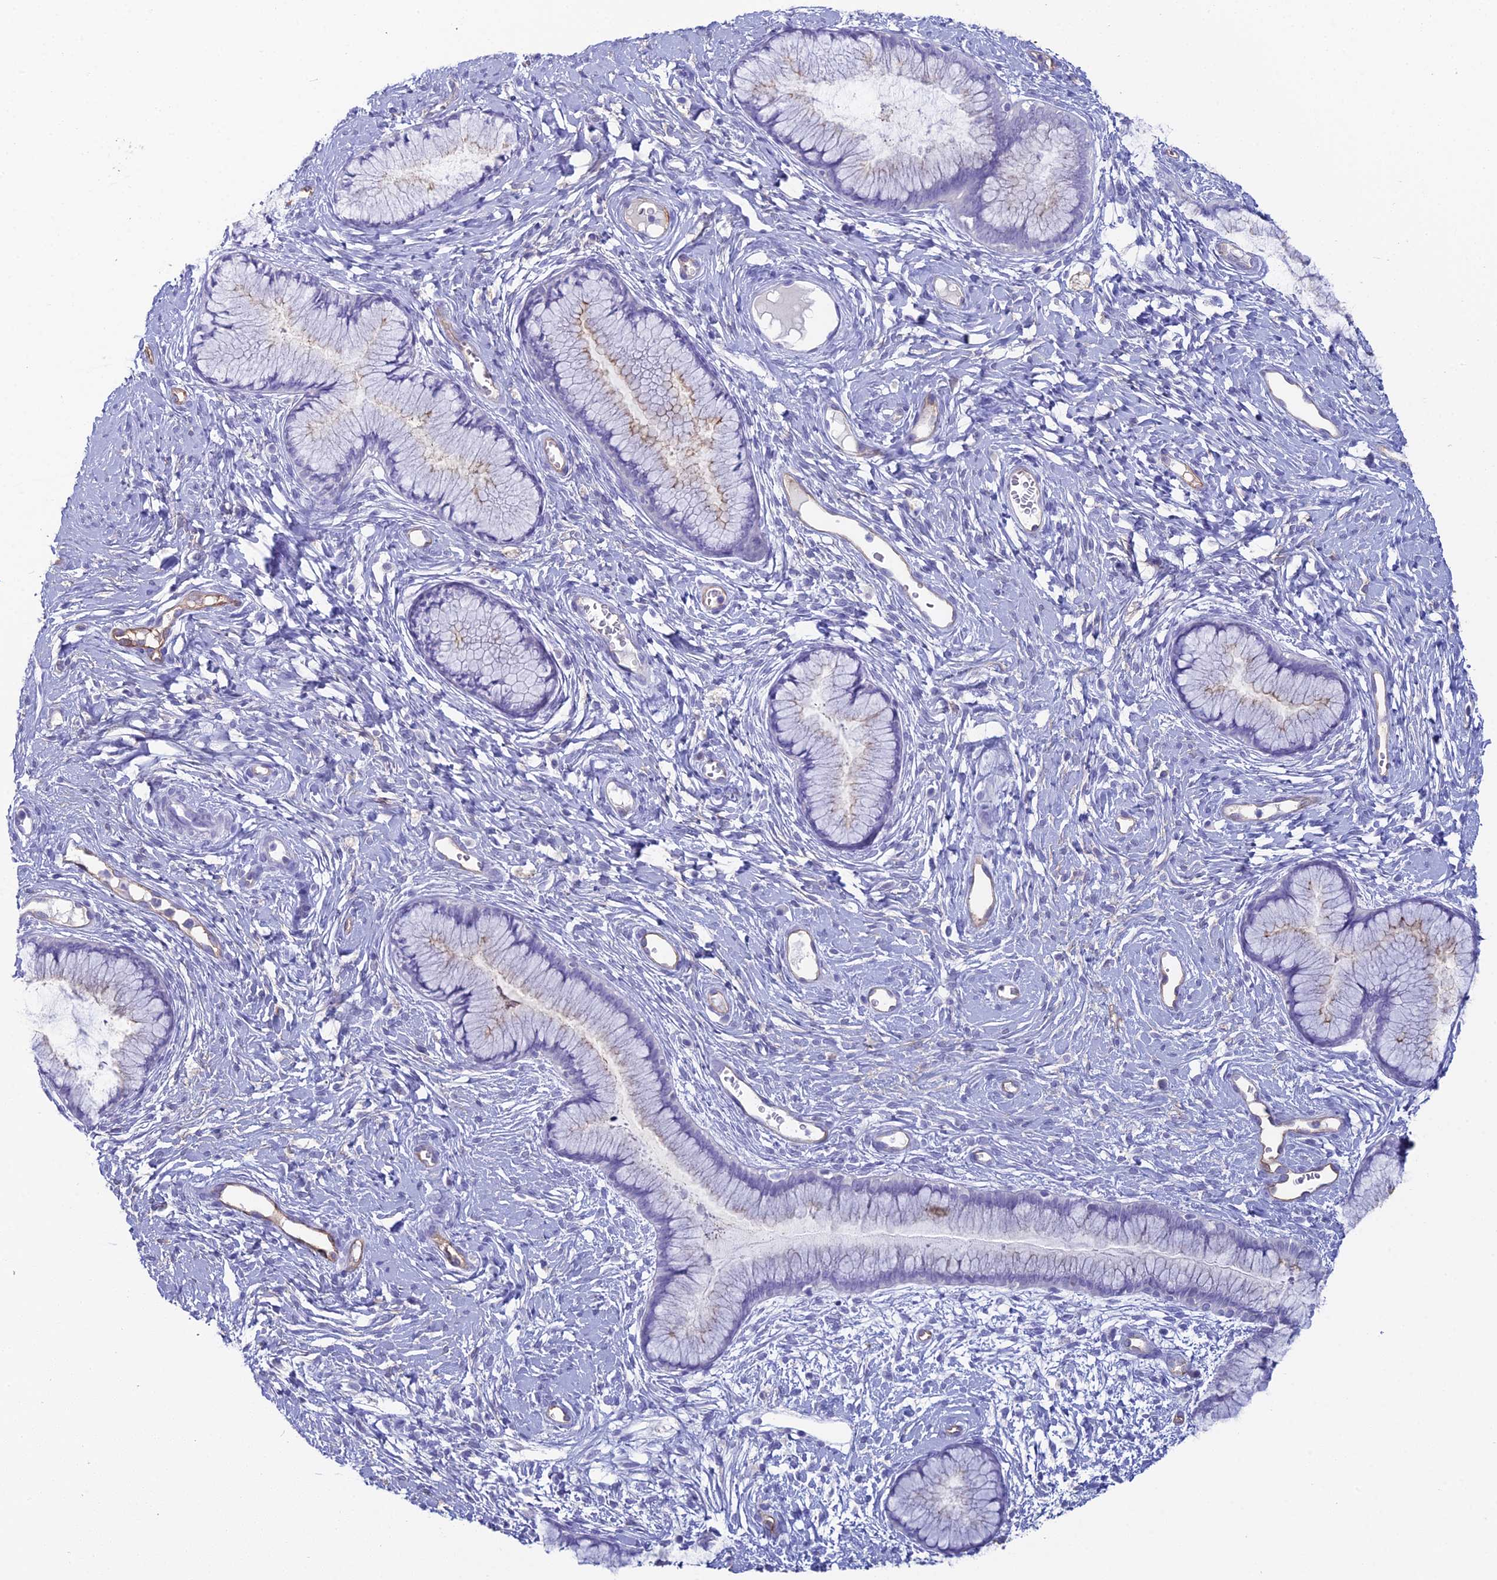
{"staining": {"intensity": "negative", "quantity": "none", "location": "none"}, "tissue": "cervix", "cell_type": "Glandular cells", "image_type": "normal", "snomed": [{"axis": "morphology", "description": "Normal tissue, NOS"}, {"axis": "topography", "description": "Cervix"}], "caption": "Cervix was stained to show a protein in brown. There is no significant positivity in glandular cells. (Stains: DAB immunohistochemistry (IHC) with hematoxylin counter stain, Microscopy: brightfield microscopy at high magnification).", "gene": "ACE", "patient": {"sex": "female", "age": 42}}